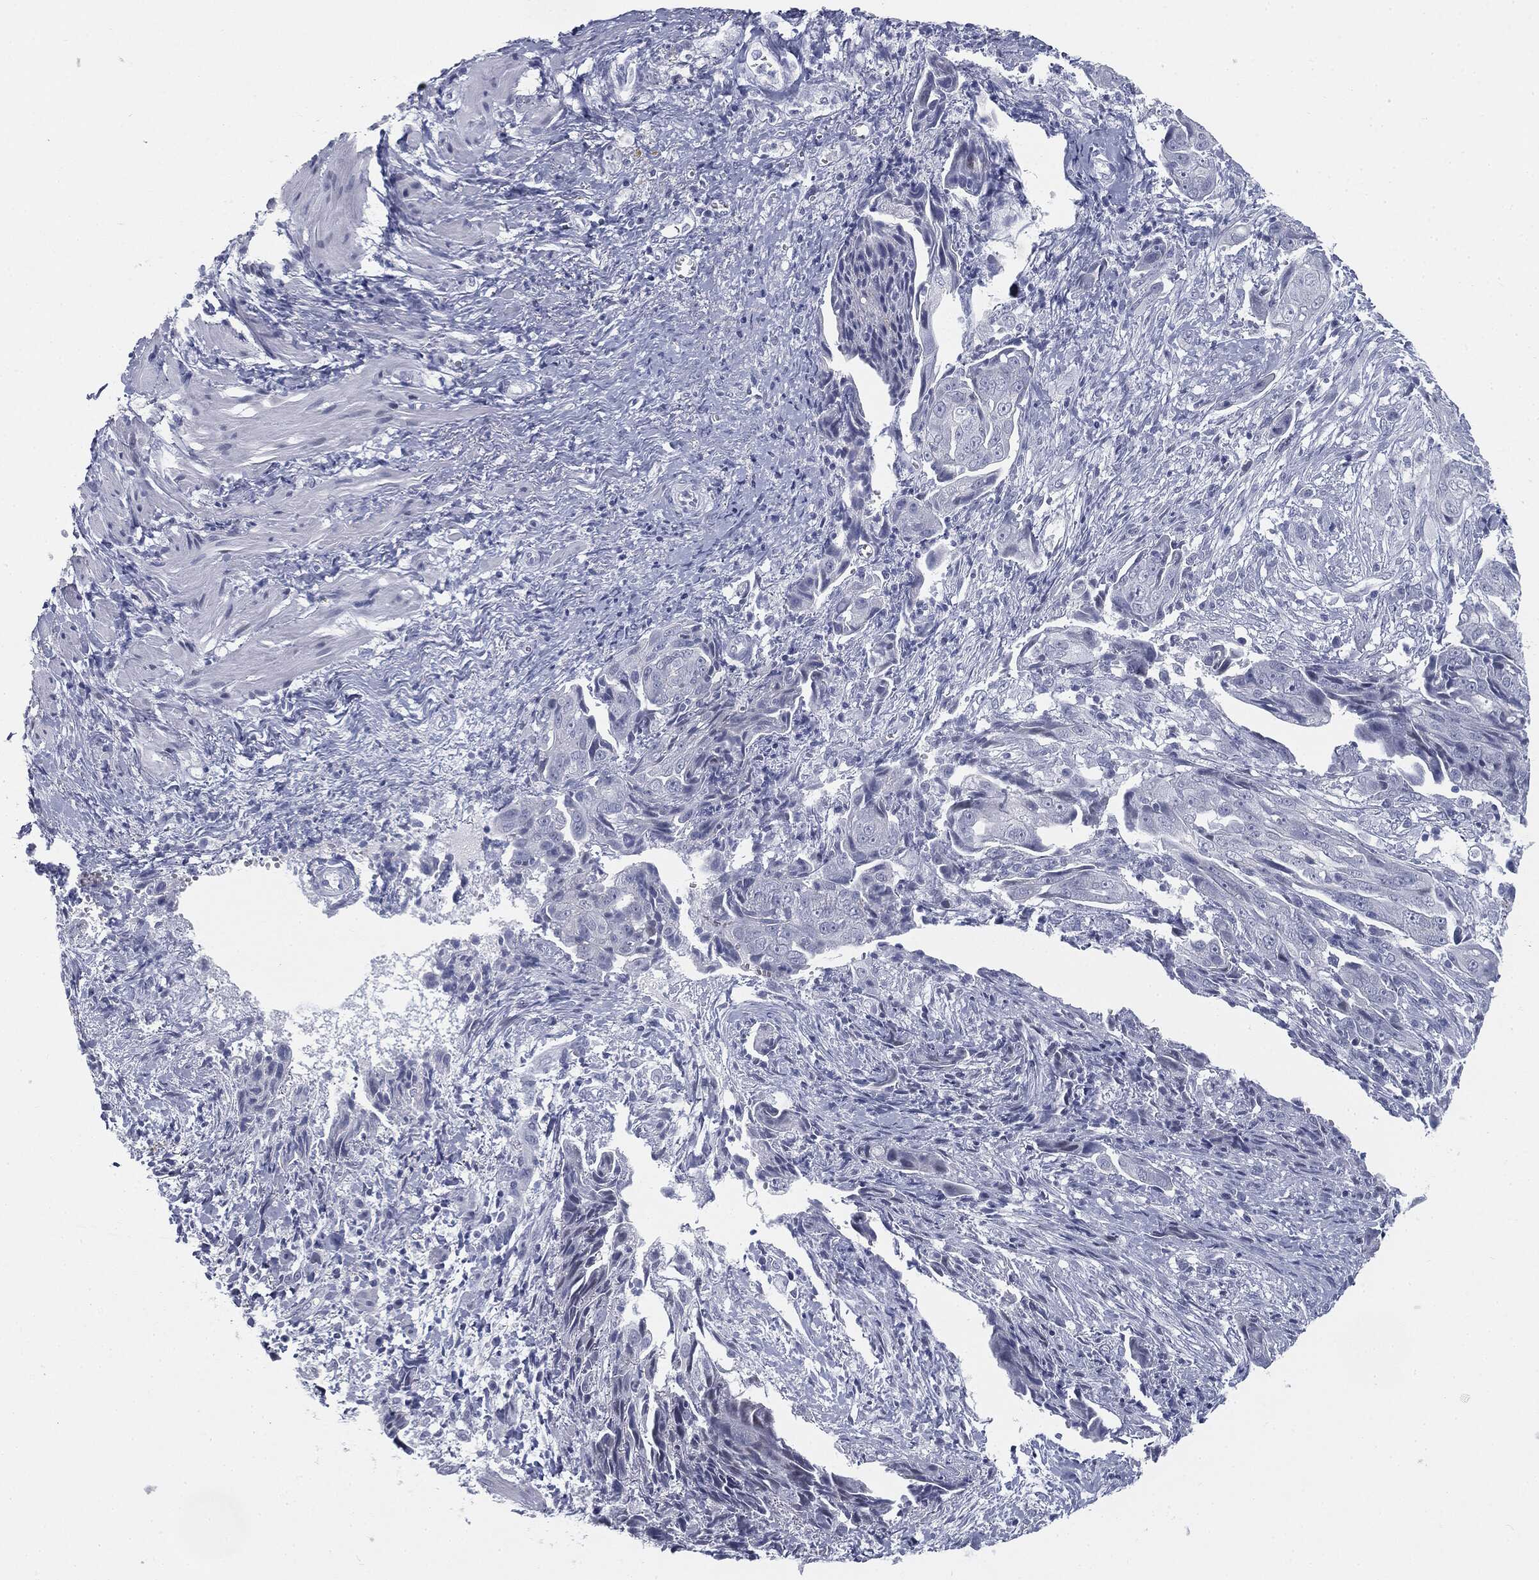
{"staining": {"intensity": "negative", "quantity": "none", "location": "none"}, "tissue": "ovarian cancer", "cell_type": "Tumor cells", "image_type": "cancer", "snomed": [{"axis": "morphology", "description": "Carcinoma, endometroid"}, {"axis": "topography", "description": "Ovary"}], "caption": "Immunohistochemical staining of human ovarian cancer (endometroid carcinoma) demonstrates no significant expression in tumor cells.", "gene": "TPO", "patient": {"sex": "female", "age": 70}}